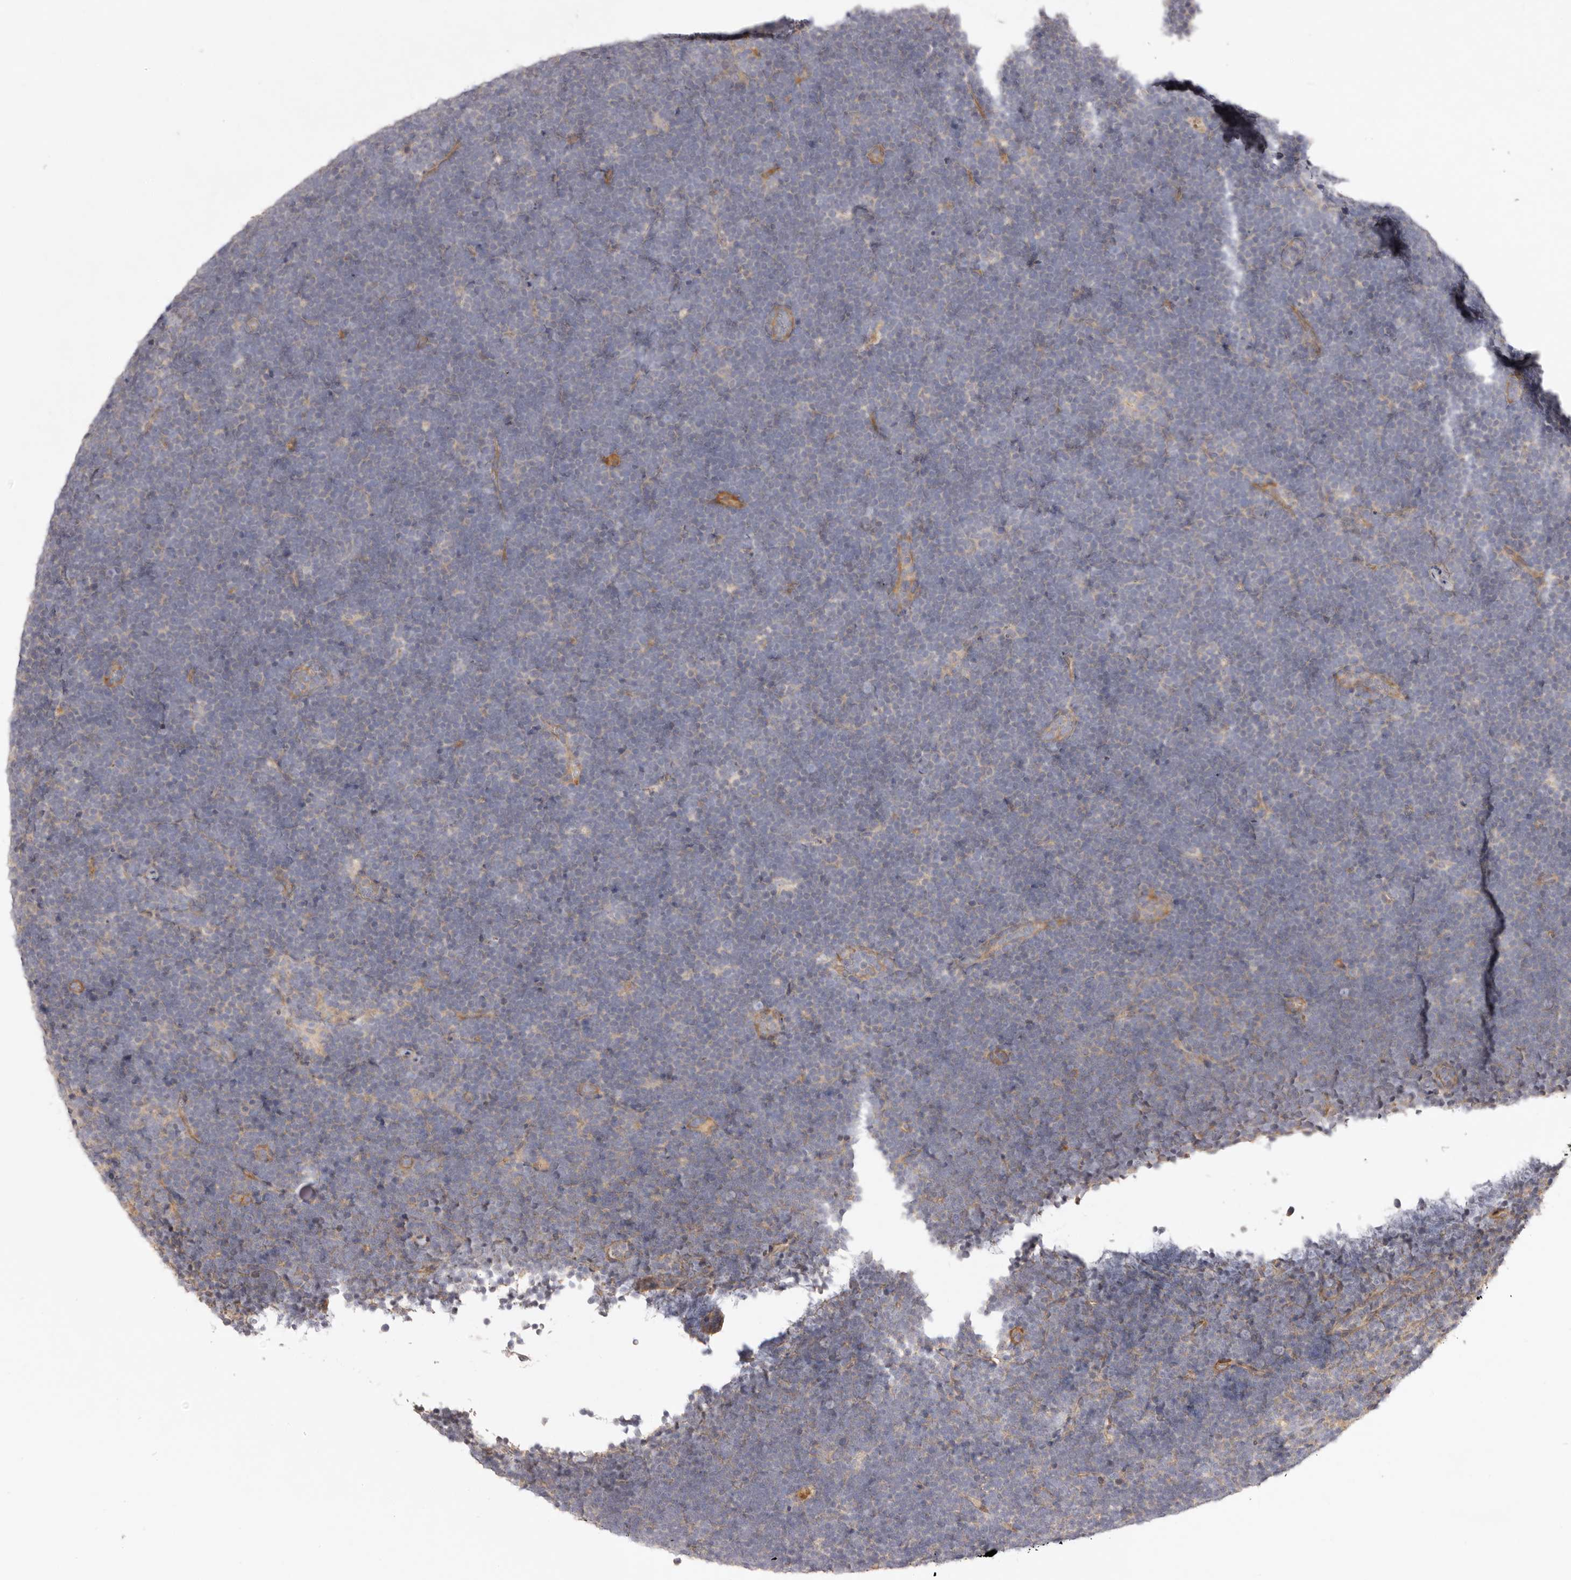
{"staining": {"intensity": "negative", "quantity": "none", "location": "none"}, "tissue": "lymphoma", "cell_type": "Tumor cells", "image_type": "cancer", "snomed": [{"axis": "morphology", "description": "Malignant lymphoma, non-Hodgkin's type, High grade"}, {"axis": "topography", "description": "Lymph node"}], "caption": "This photomicrograph is of high-grade malignant lymphoma, non-Hodgkin's type stained with immunohistochemistry (IHC) to label a protein in brown with the nuclei are counter-stained blue. There is no staining in tumor cells.", "gene": "ADAMTS9", "patient": {"sex": "male", "age": 13}}